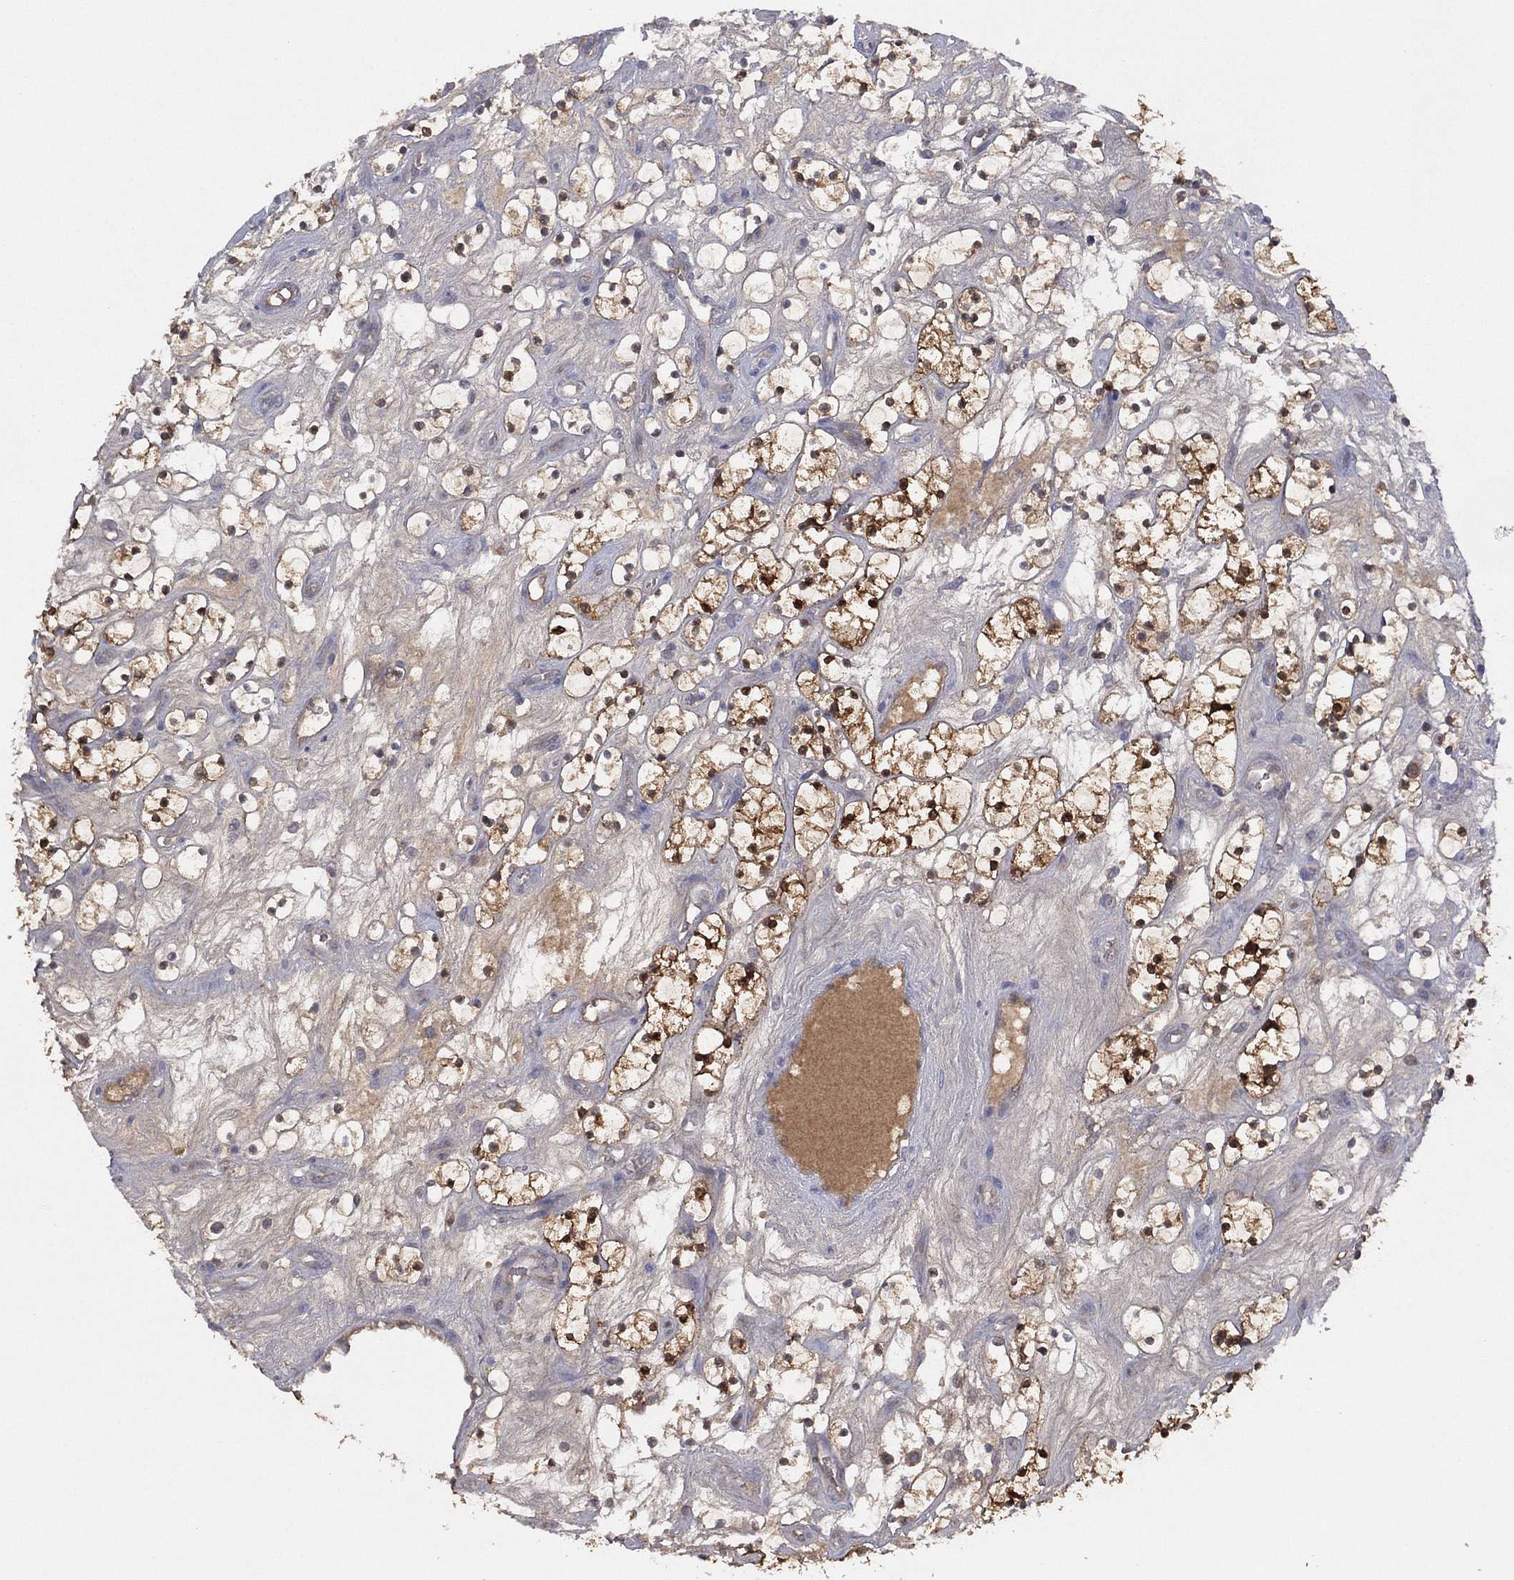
{"staining": {"intensity": "strong", "quantity": "25%-75%", "location": "cytoplasmic/membranous,nuclear"}, "tissue": "renal cancer", "cell_type": "Tumor cells", "image_type": "cancer", "snomed": [{"axis": "morphology", "description": "Adenocarcinoma, NOS"}, {"axis": "topography", "description": "Kidney"}], "caption": "Strong cytoplasmic/membranous and nuclear positivity for a protein is identified in about 25%-75% of tumor cells of renal cancer (adenocarcinoma) using IHC.", "gene": "DDAH1", "patient": {"sex": "female", "age": 69}}